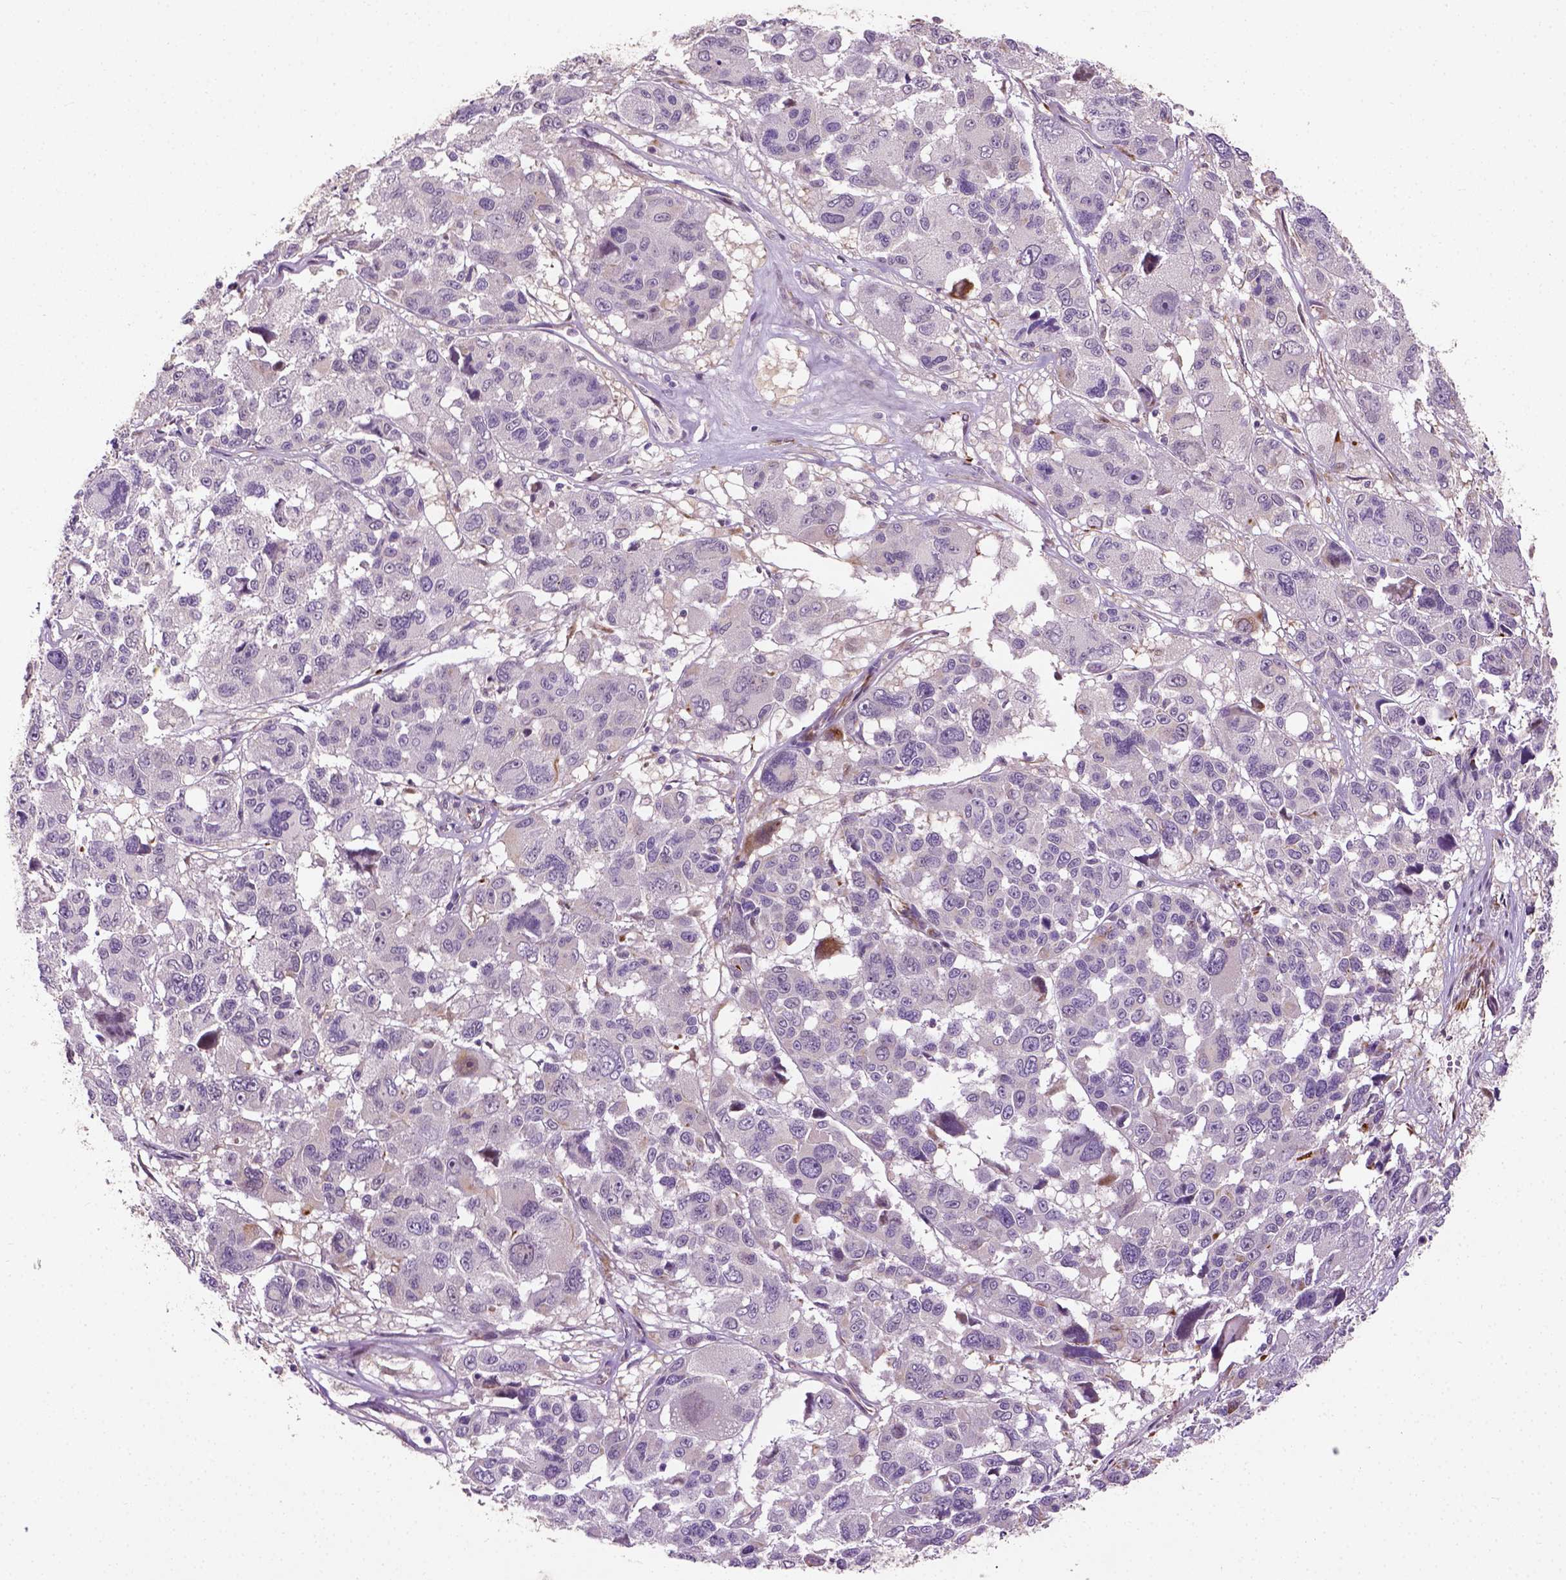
{"staining": {"intensity": "negative", "quantity": "none", "location": "none"}, "tissue": "melanoma", "cell_type": "Tumor cells", "image_type": "cancer", "snomed": [{"axis": "morphology", "description": "Malignant melanoma, NOS"}, {"axis": "topography", "description": "Skin"}], "caption": "Melanoma was stained to show a protein in brown. There is no significant staining in tumor cells. (Brightfield microscopy of DAB (3,3'-diaminobenzidine) immunohistochemistry (IHC) at high magnification).", "gene": "PKP3", "patient": {"sex": "female", "age": 66}}